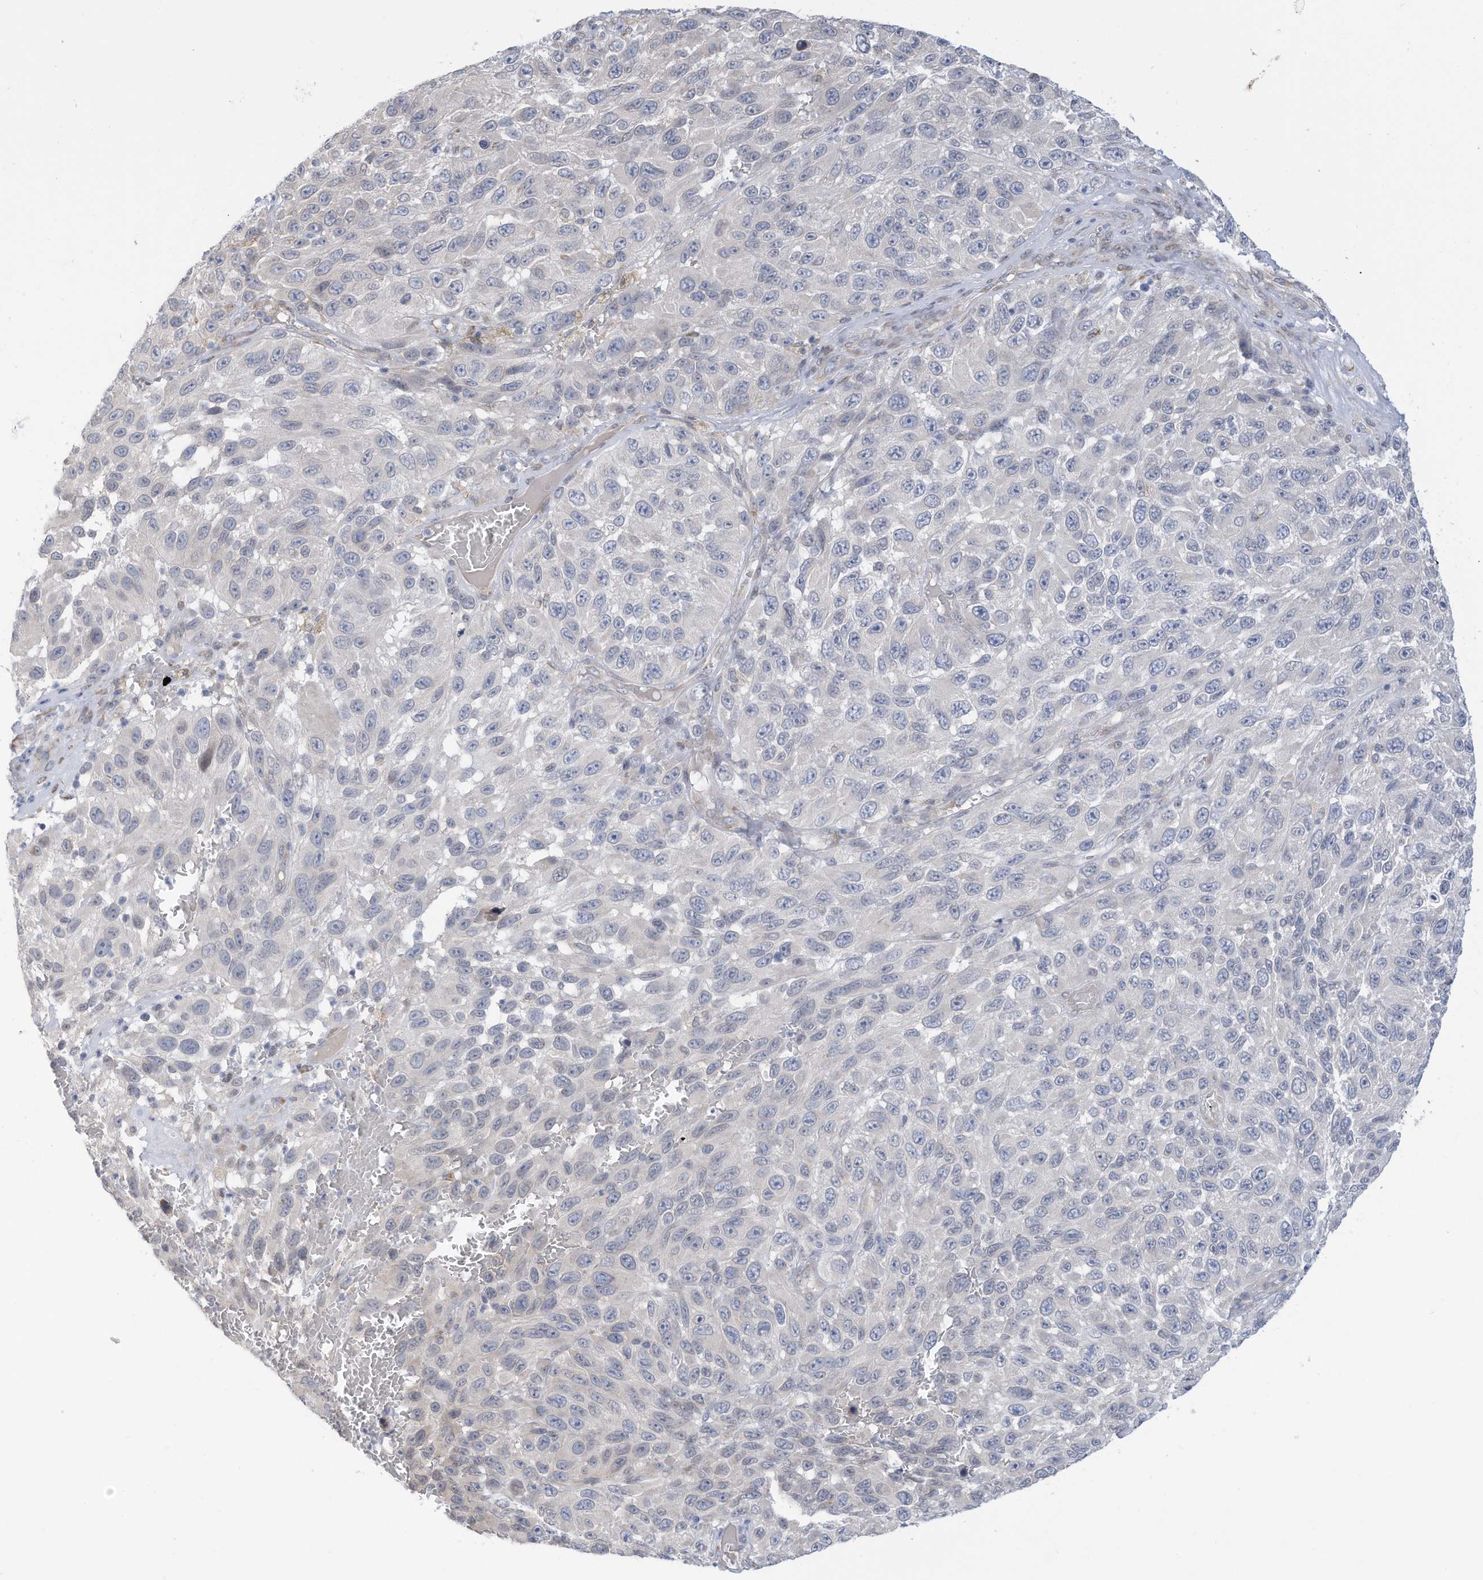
{"staining": {"intensity": "negative", "quantity": "none", "location": "none"}, "tissue": "melanoma", "cell_type": "Tumor cells", "image_type": "cancer", "snomed": [{"axis": "morphology", "description": "Malignant melanoma, NOS"}, {"axis": "topography", "description": "Skin"}], "caption": "A high-resolution photomicrograph shows immunohistochemistry staining of melanoma, which exhibits no significant positivity in tumor cells.", "gene": "ZNF292", "patient": {"sex": "female", "age": 96}}